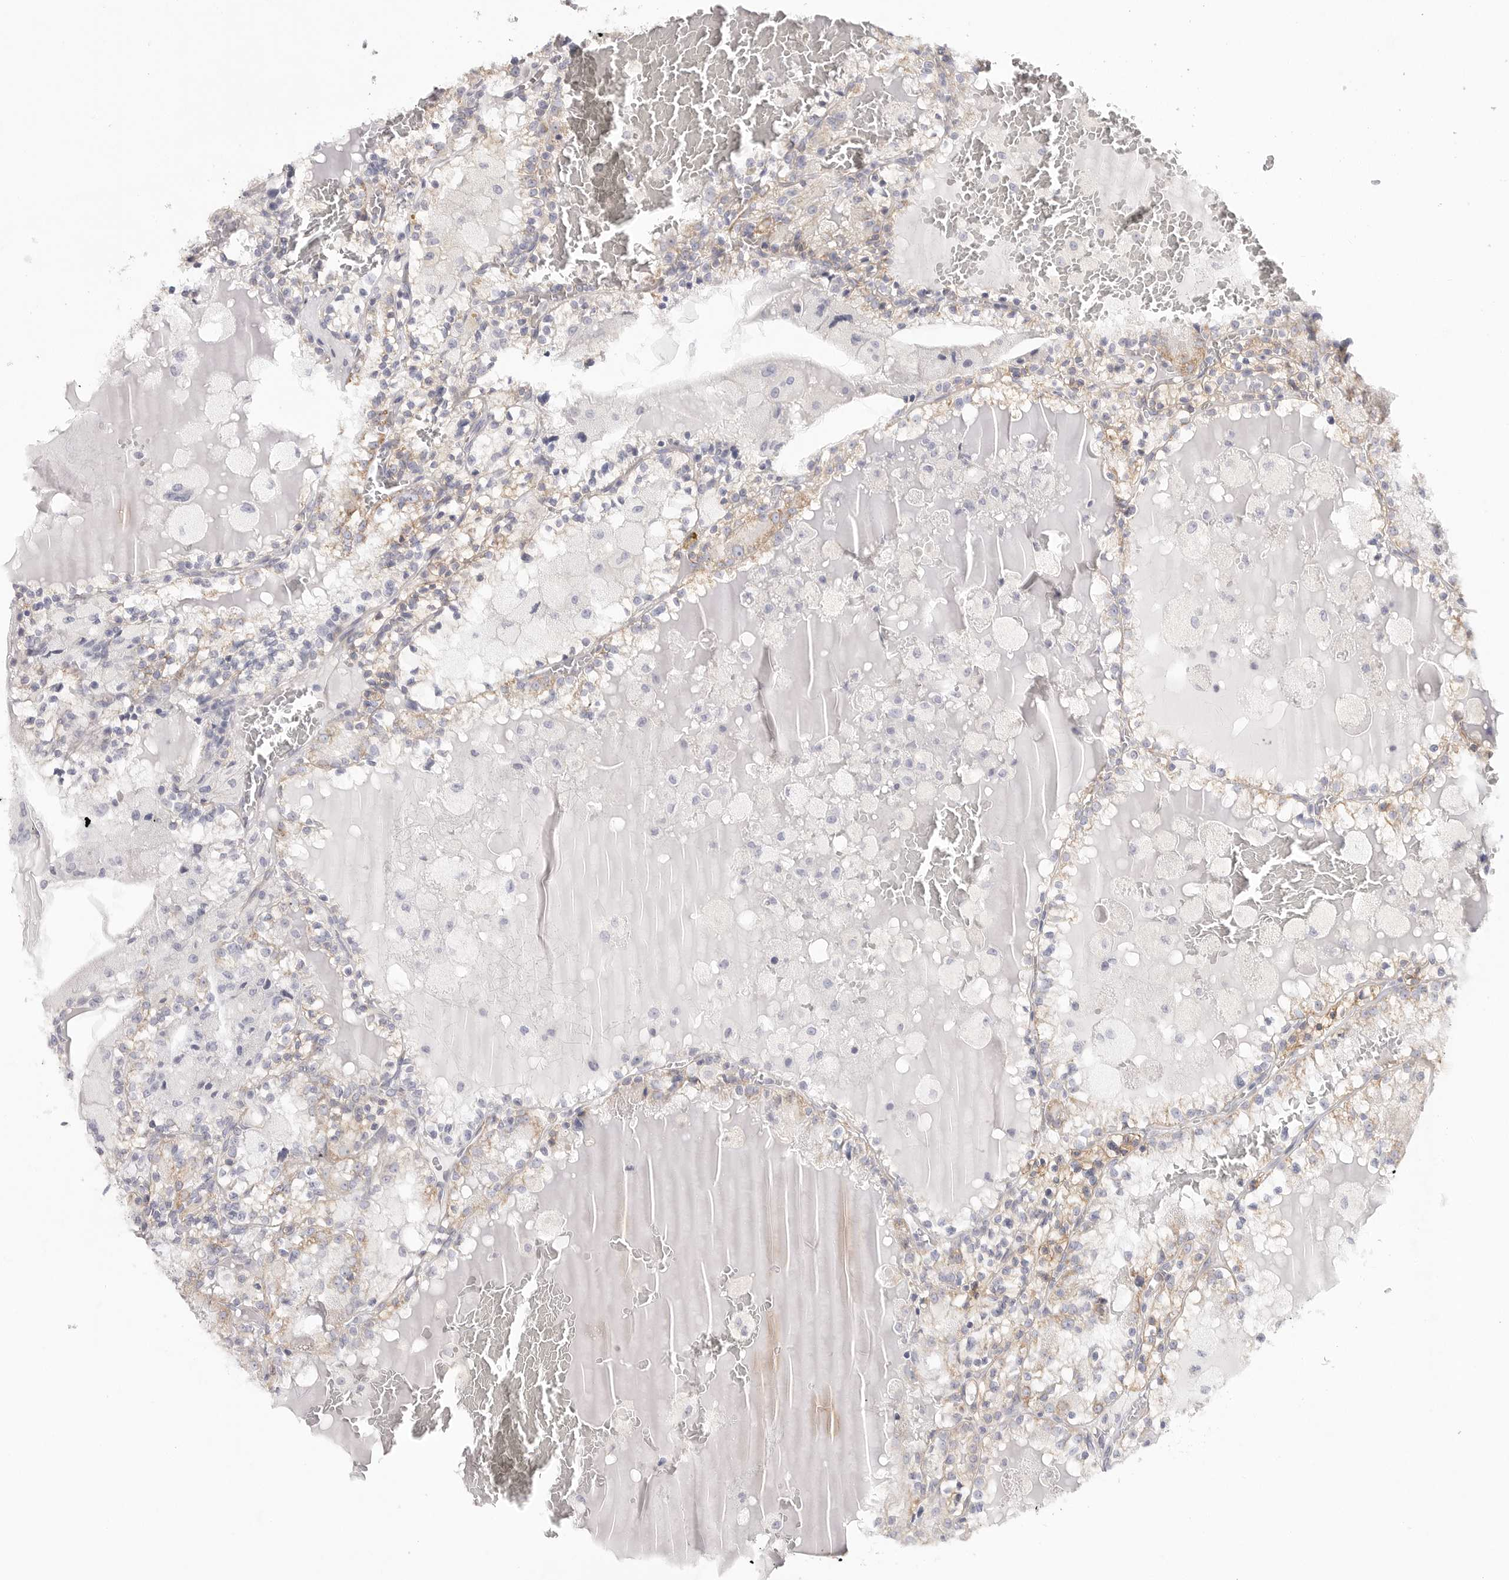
{"staining": {"intensity": "weak", "quantity": "<25%", "location": "cytoplasmic/membranous"}, "tissue": "renal cancer", "cell_type": "Tumor cells", "image_type": "cancer", "snomed": [{"axis": "morphology", "description": "Adenocarcinoma, NOS"}, {"axis": "topography", "description": "Kidney"}], "caption": "DAB (3,3'-diaminobenzidine) immunohistochemical staining of human renal cancer (adenocarcinoma) exhibits no significant expression in tumor cells.", "gene": "ELP3", "patient": {"sex": "female", "age": 56}}